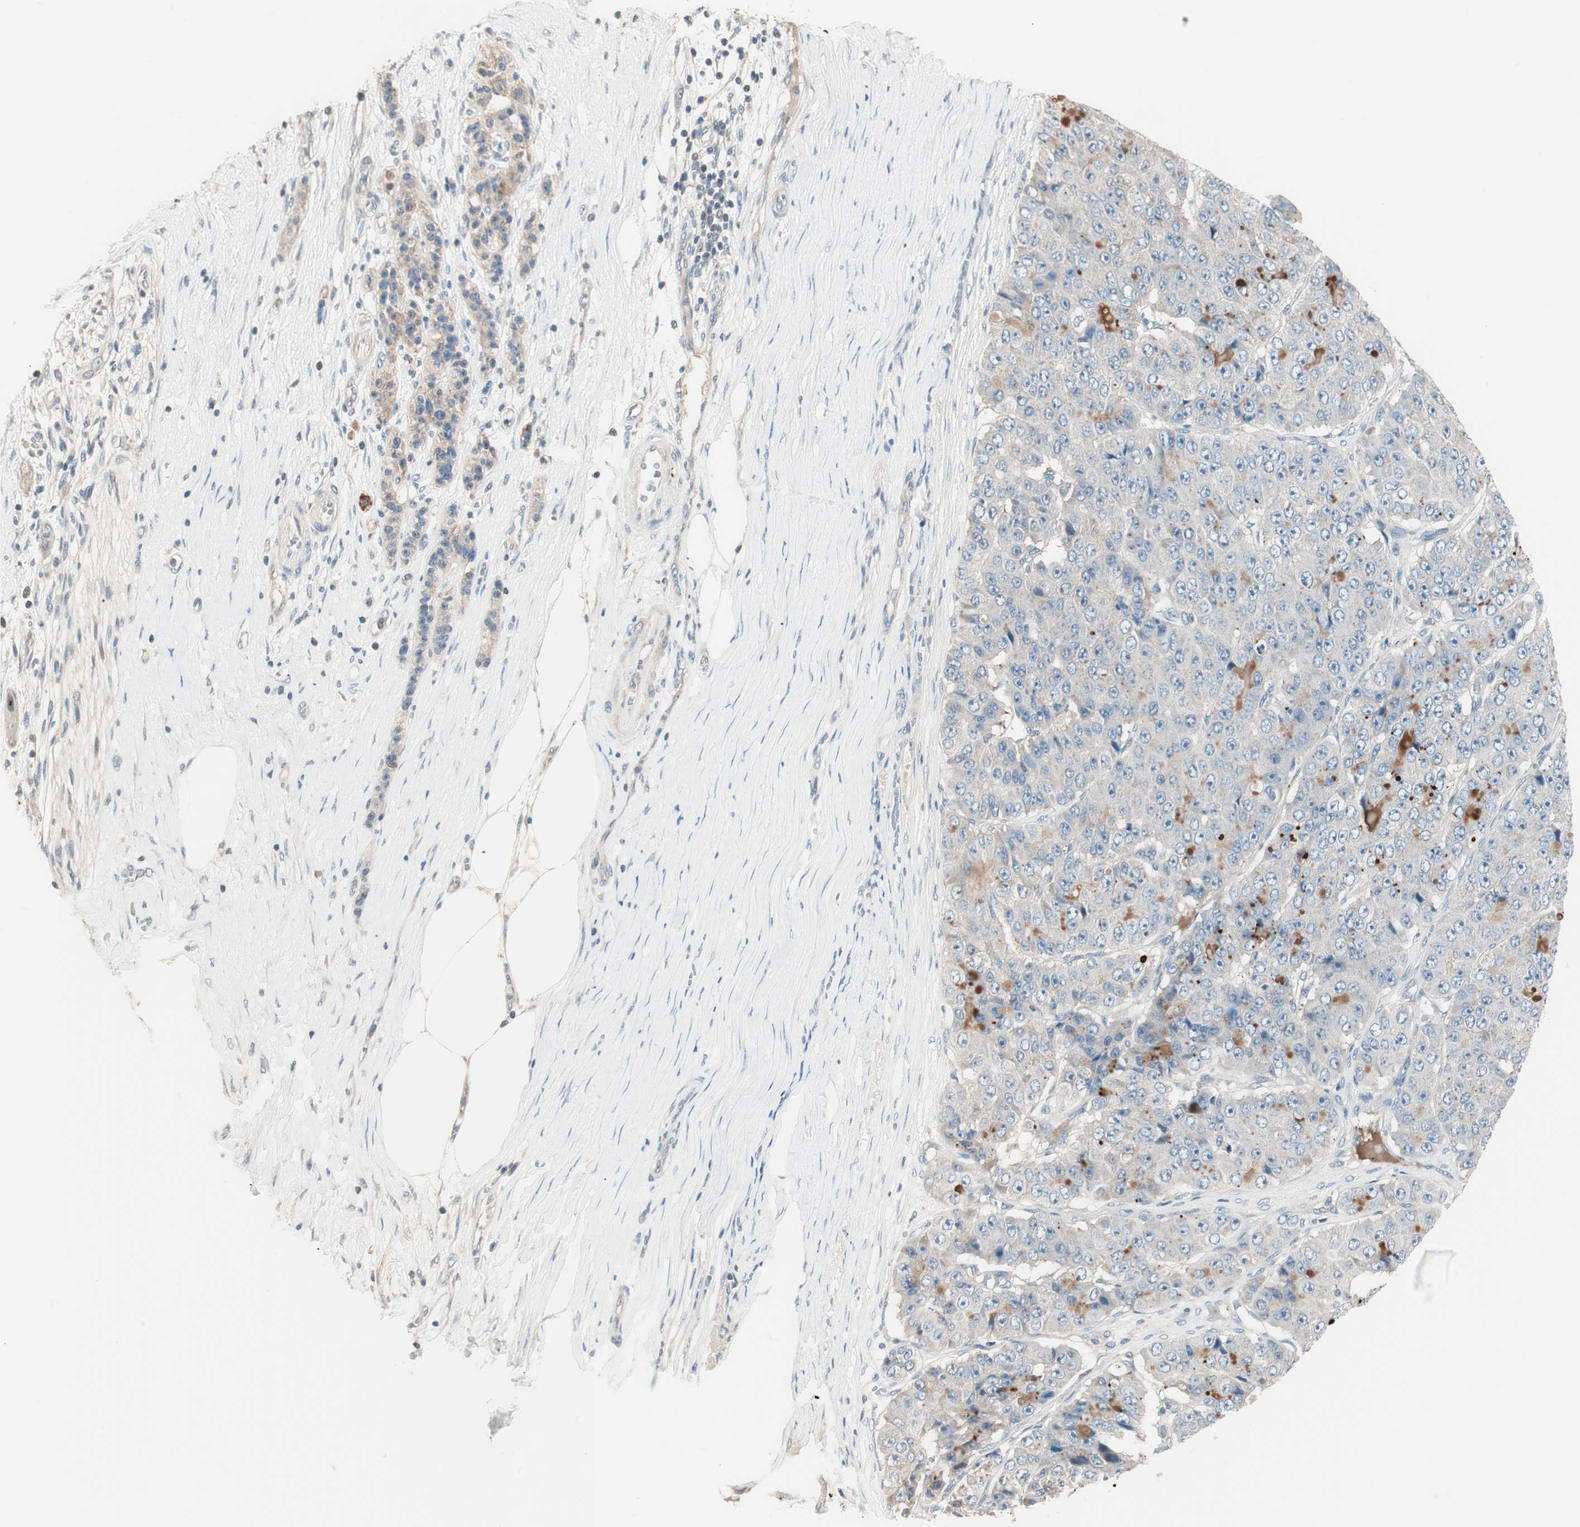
{"staining": {"intensity": "weak", "quantity": "<25%", "location": "cytoplasmic/membranous"}, "tissue": "pancreatic cancer", "cell_type": "Tumor cells", "image_type": "cancer", "snomed": [{"axis": "morphology", "description": "Adenocarcinoma, NOS"}, {"axis": "topography", "description": "Pancreas"}], "caption": "Tumor cells are negative for protein expression in human pancreatic adenocarcinoma.", "gene": "RAD54B", "patient": {"sex": "male", "age": 50}}